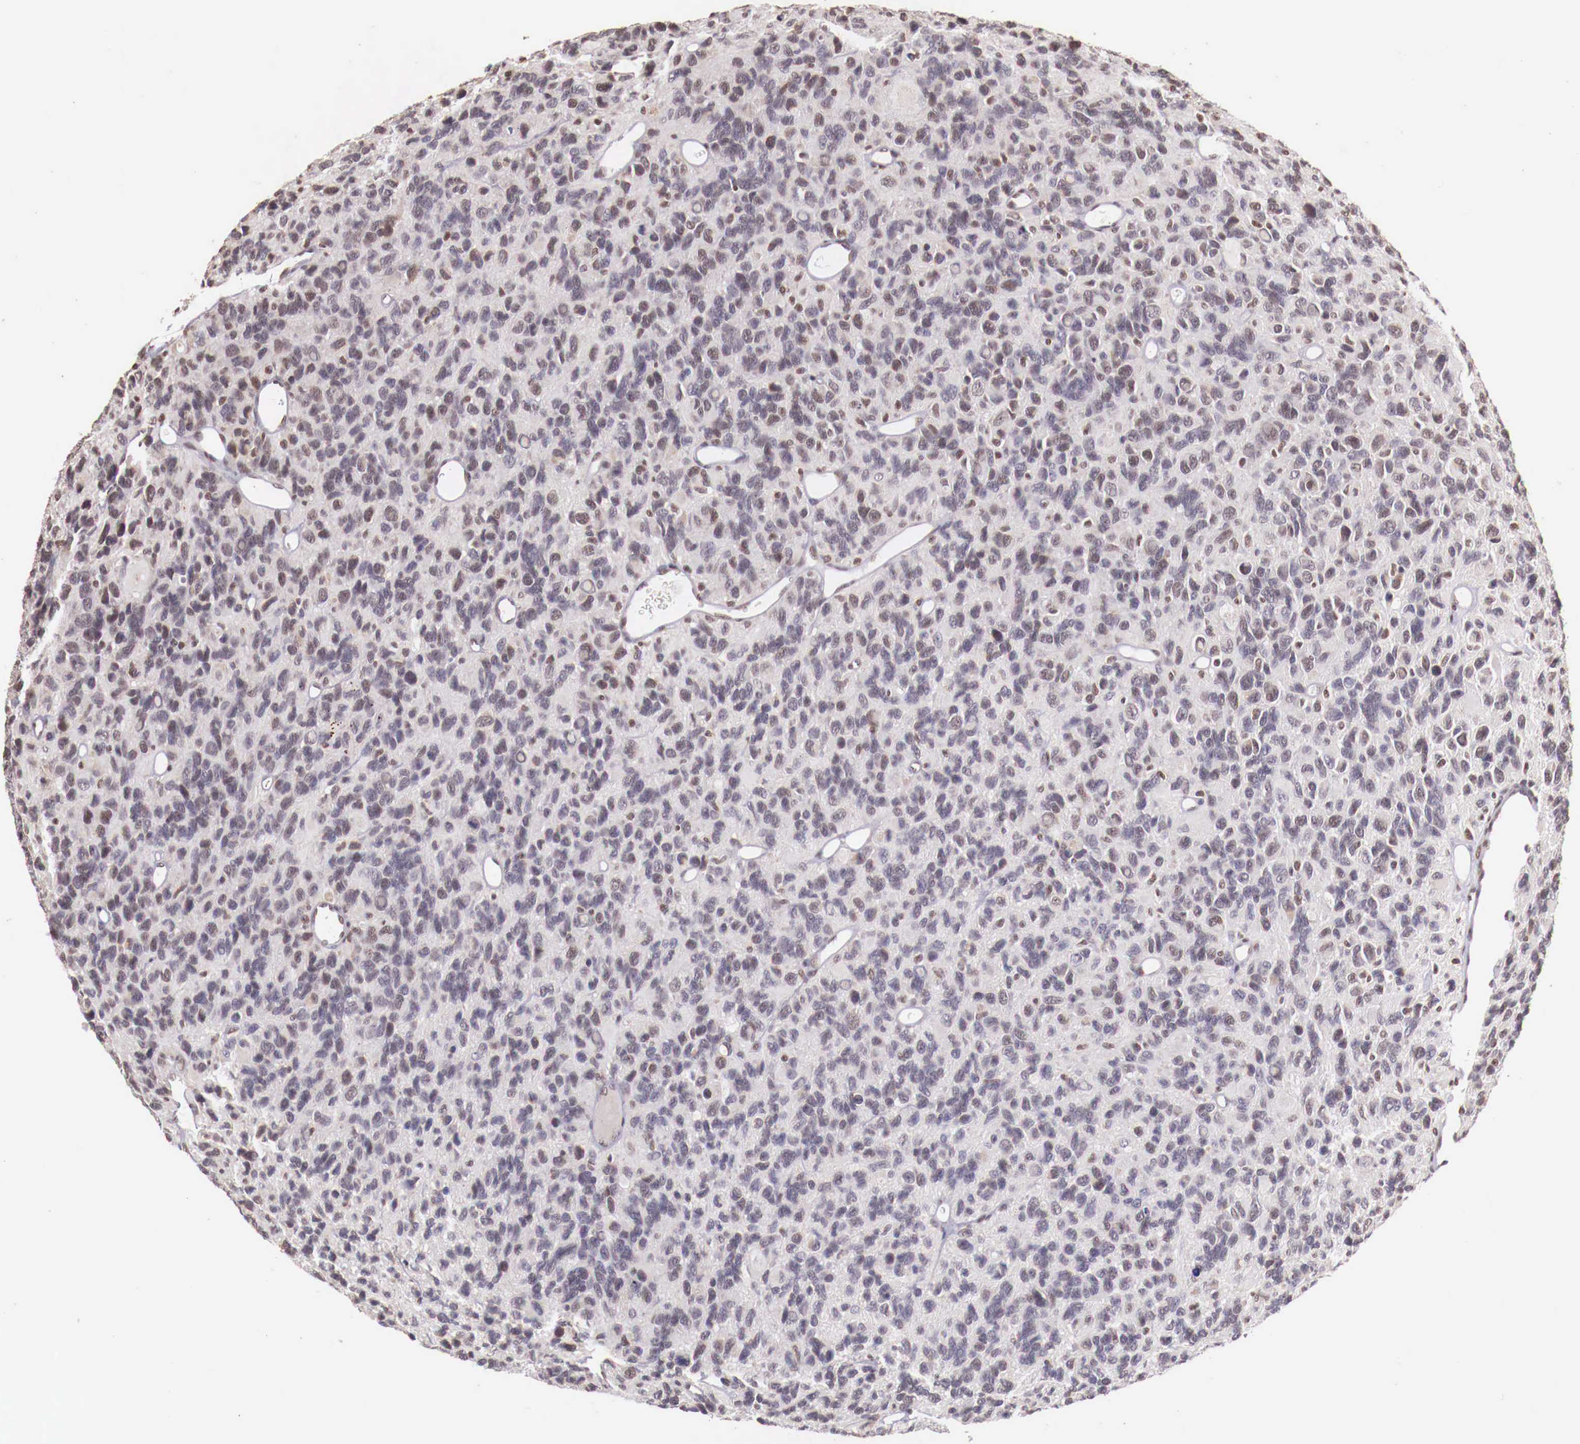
{"staining": {"intensity": "weak", "quantity": "<25%", "location": "nuclear"}, "tissue": "glioma", "cell_type": "Tumor cells", "image_type": "cancer", "snomed": [{"axis": "morphology", "description": "Glioma, malignant, High grade"}, {"axis": "topography", "description": "Brain"}], "caption": "Glioma stained for a protein using IHC reveals no expression tumor cells.", "gene": "SP1", "patient": {"sex": "male", "age": 77}}